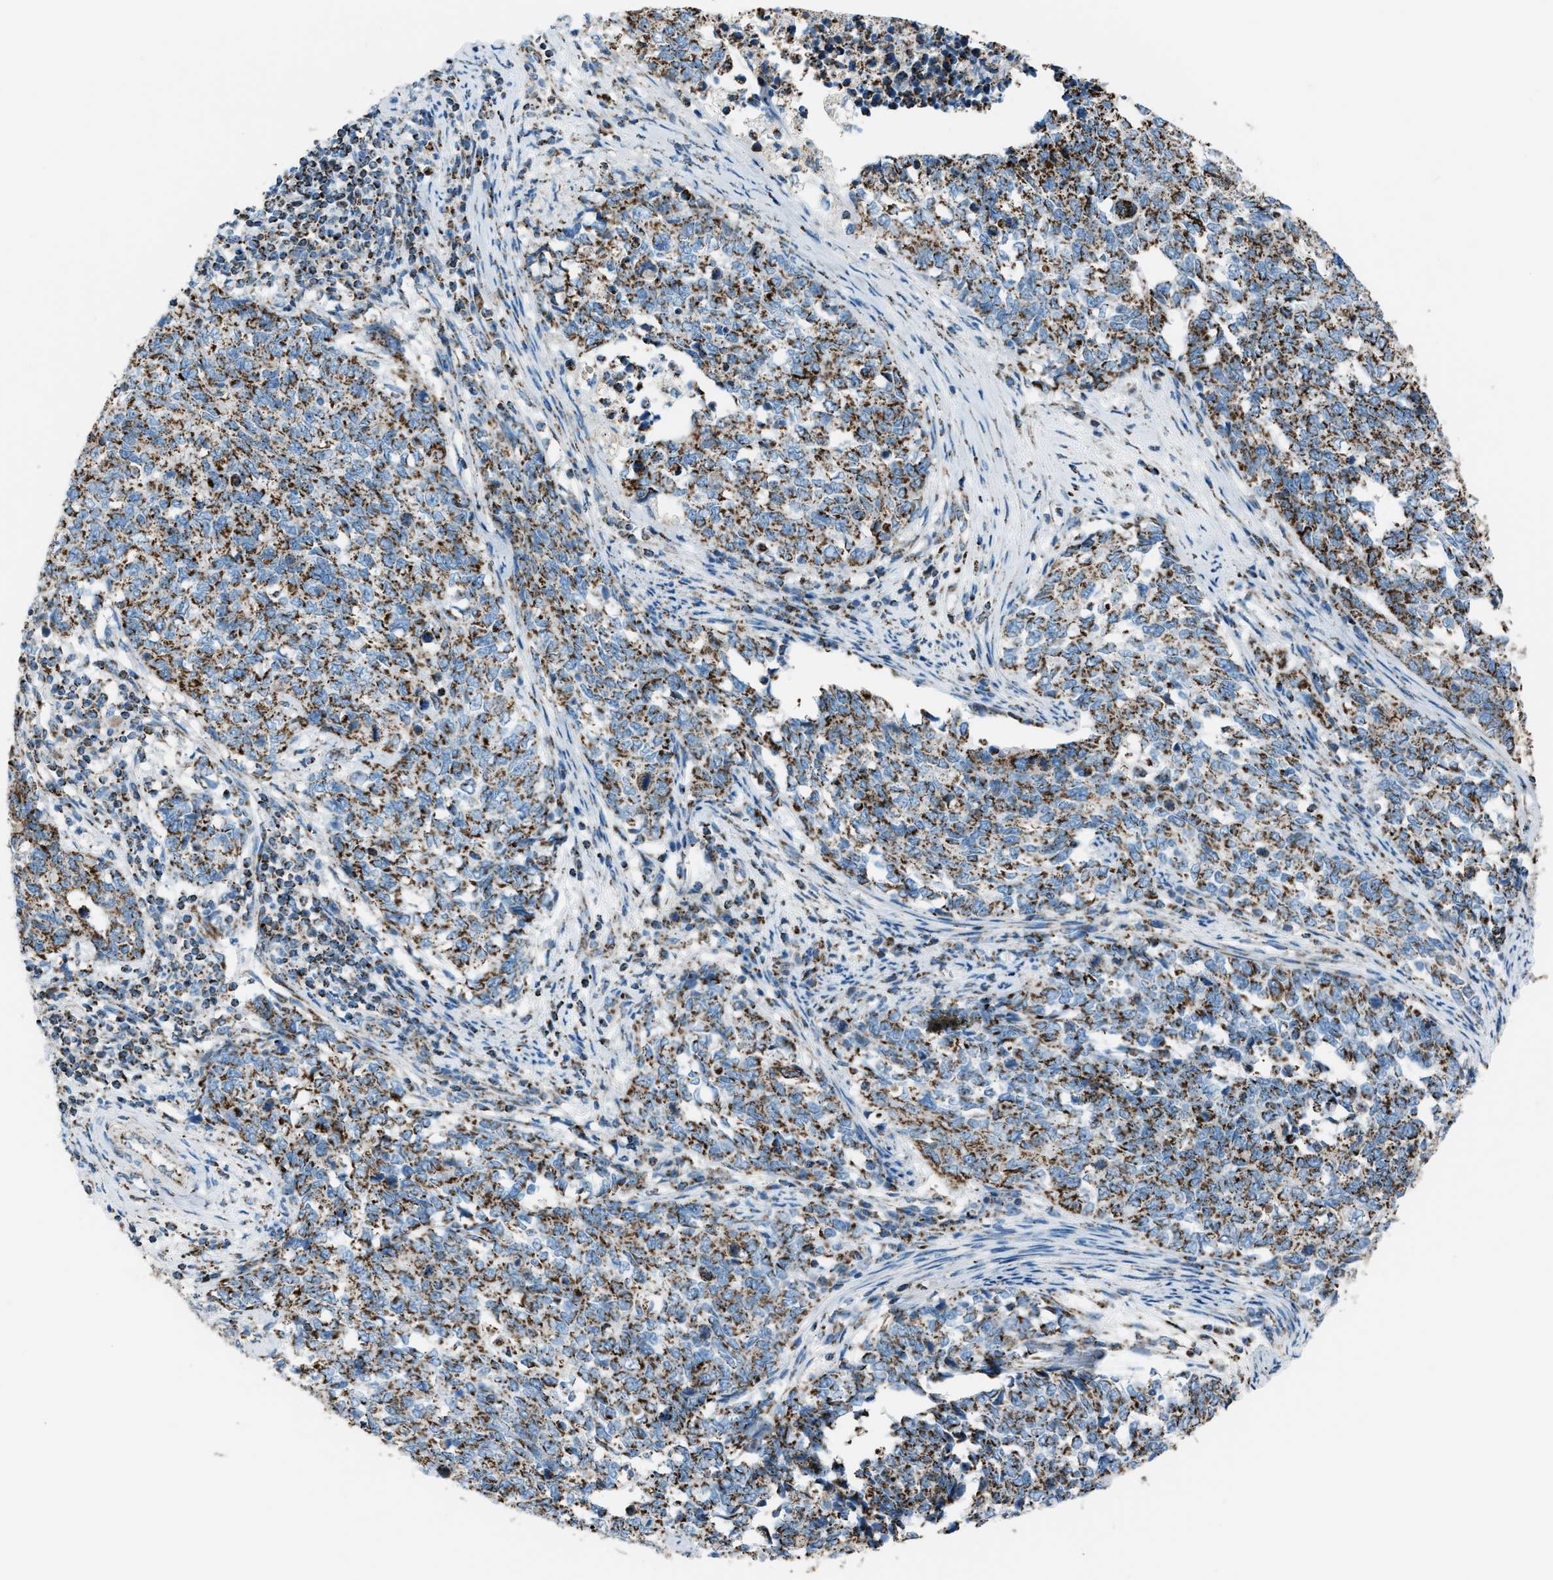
{"staining": {"intensity": "moderate", "quantity": ">75%", "location": "cytoplasmic/membranous"}, "tissue": "cervical cancer", "cell_type": "Tumor cells", "image_type": "cancer", "snomed": [{"axis": "morphology", "description": "Squamous cell carcinoma, NOS"}, {"axis": "topography", "description": "Cervix"}], "caption": "Protein expression by immunohistochemistry (IHC) reveals moderate cytoplasmic/membranous expression in approximately >75% of tumor cells in squamous cell carcinoma (cervical).", "gene": "MDH2", "patient": {"sex": "female", "age": 63}}